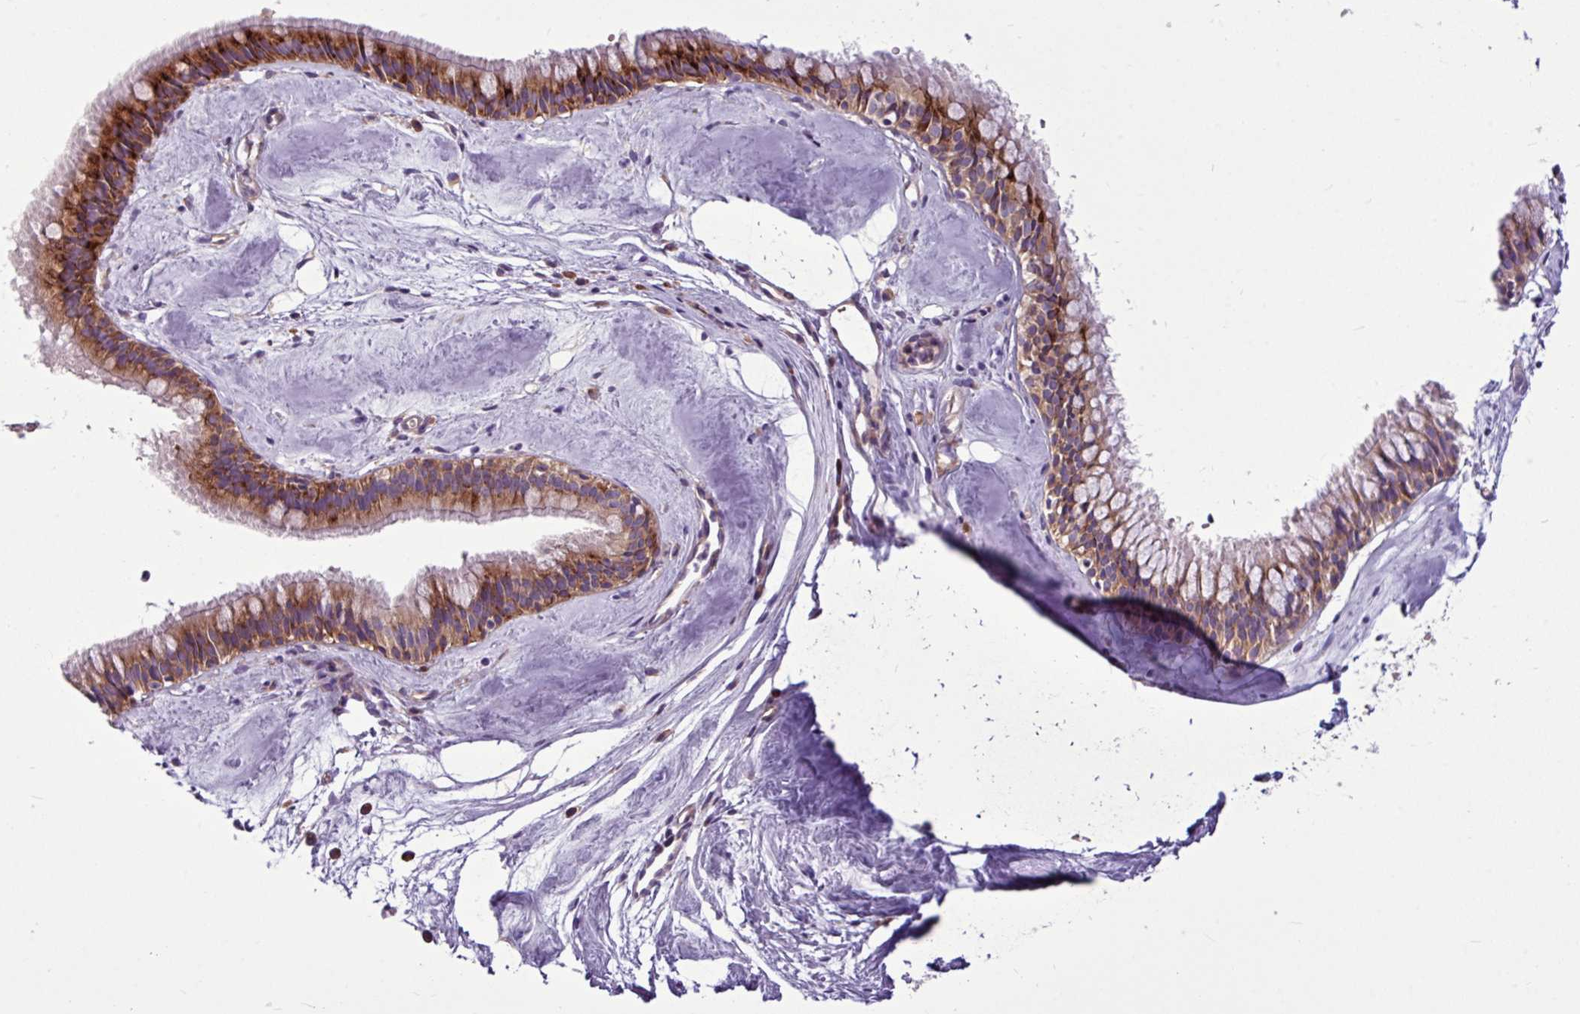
{"staining": {"intensity": "strong", "quantity": ">75%", "location": "cytoplasmic/membranous"}, "tissue": "nasopharynx", "cell_type": "Respiratory epithelial cells", "image_type": "normal", "snomed": [{"axis": "morphology", "description": "Normal tissue, NOS"}, {"axis": "topography", "description": "Nasopharynx"}], "caption": "Benign nasopharynx reveals strong cytoplasmic/membranous staining in approximately >75% of respiratory epithelial cells Nuclei are stained in blue..", "gene": "MROH2A", "patient": {"sex": "male", "age": 65}}